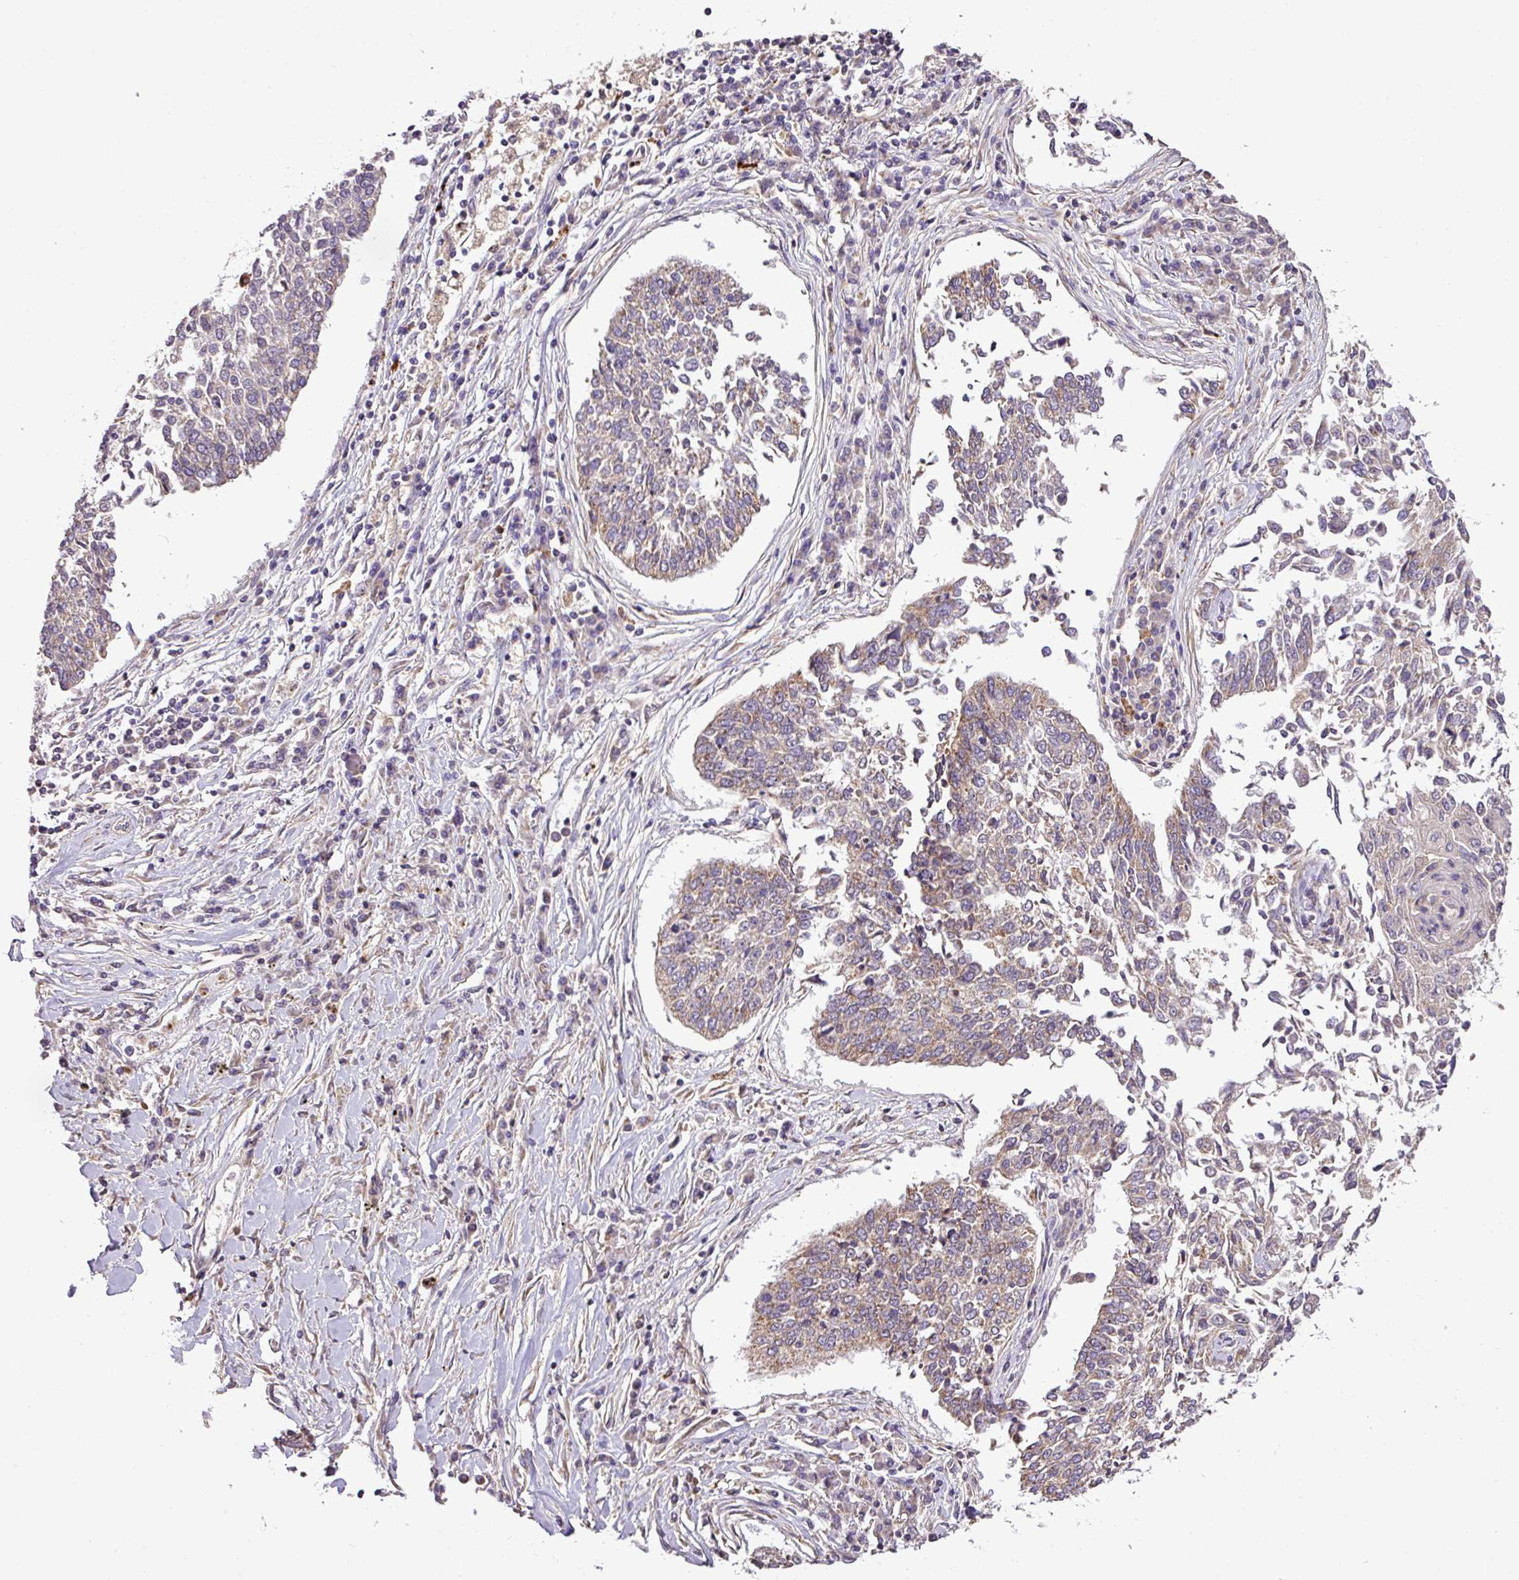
{"staining": {"intensity": "weak", "quantity": ">75%", "location": "cytoplasmic/membranous"}, "tissue": "lung cancer", "cell_type": "Tumor cells", "image_type": "cancer", "snomed": [{"axis": "morphology", "description": "Normal tissue, NOS"}, {"axis": "morphology", "description": "Squamous cell carcinoma, NOS"}, {"axis": "topography", "description": "Cartilage tissue"}, {"axis": "topography", "description": "Bronchus"}, {"axis": "topography", "description": "Lung"}, {"axis": "topography", "description": "Peripheral nerve tissue"}], "caption": "Protein staining of squamous cell carcinoma (lung) tissue demonstrates weak cytoplasmic/membranous positivity in approximately >75% of tumor cells. The staining is performed using DAB (3,3'-diaminobenzidine) brown chromogen to label protein expression. The nuclei are counter-stained blue using hematoxylin.", "gene": "SMCO4", "patient": {"sex": "female", "age": 49}}